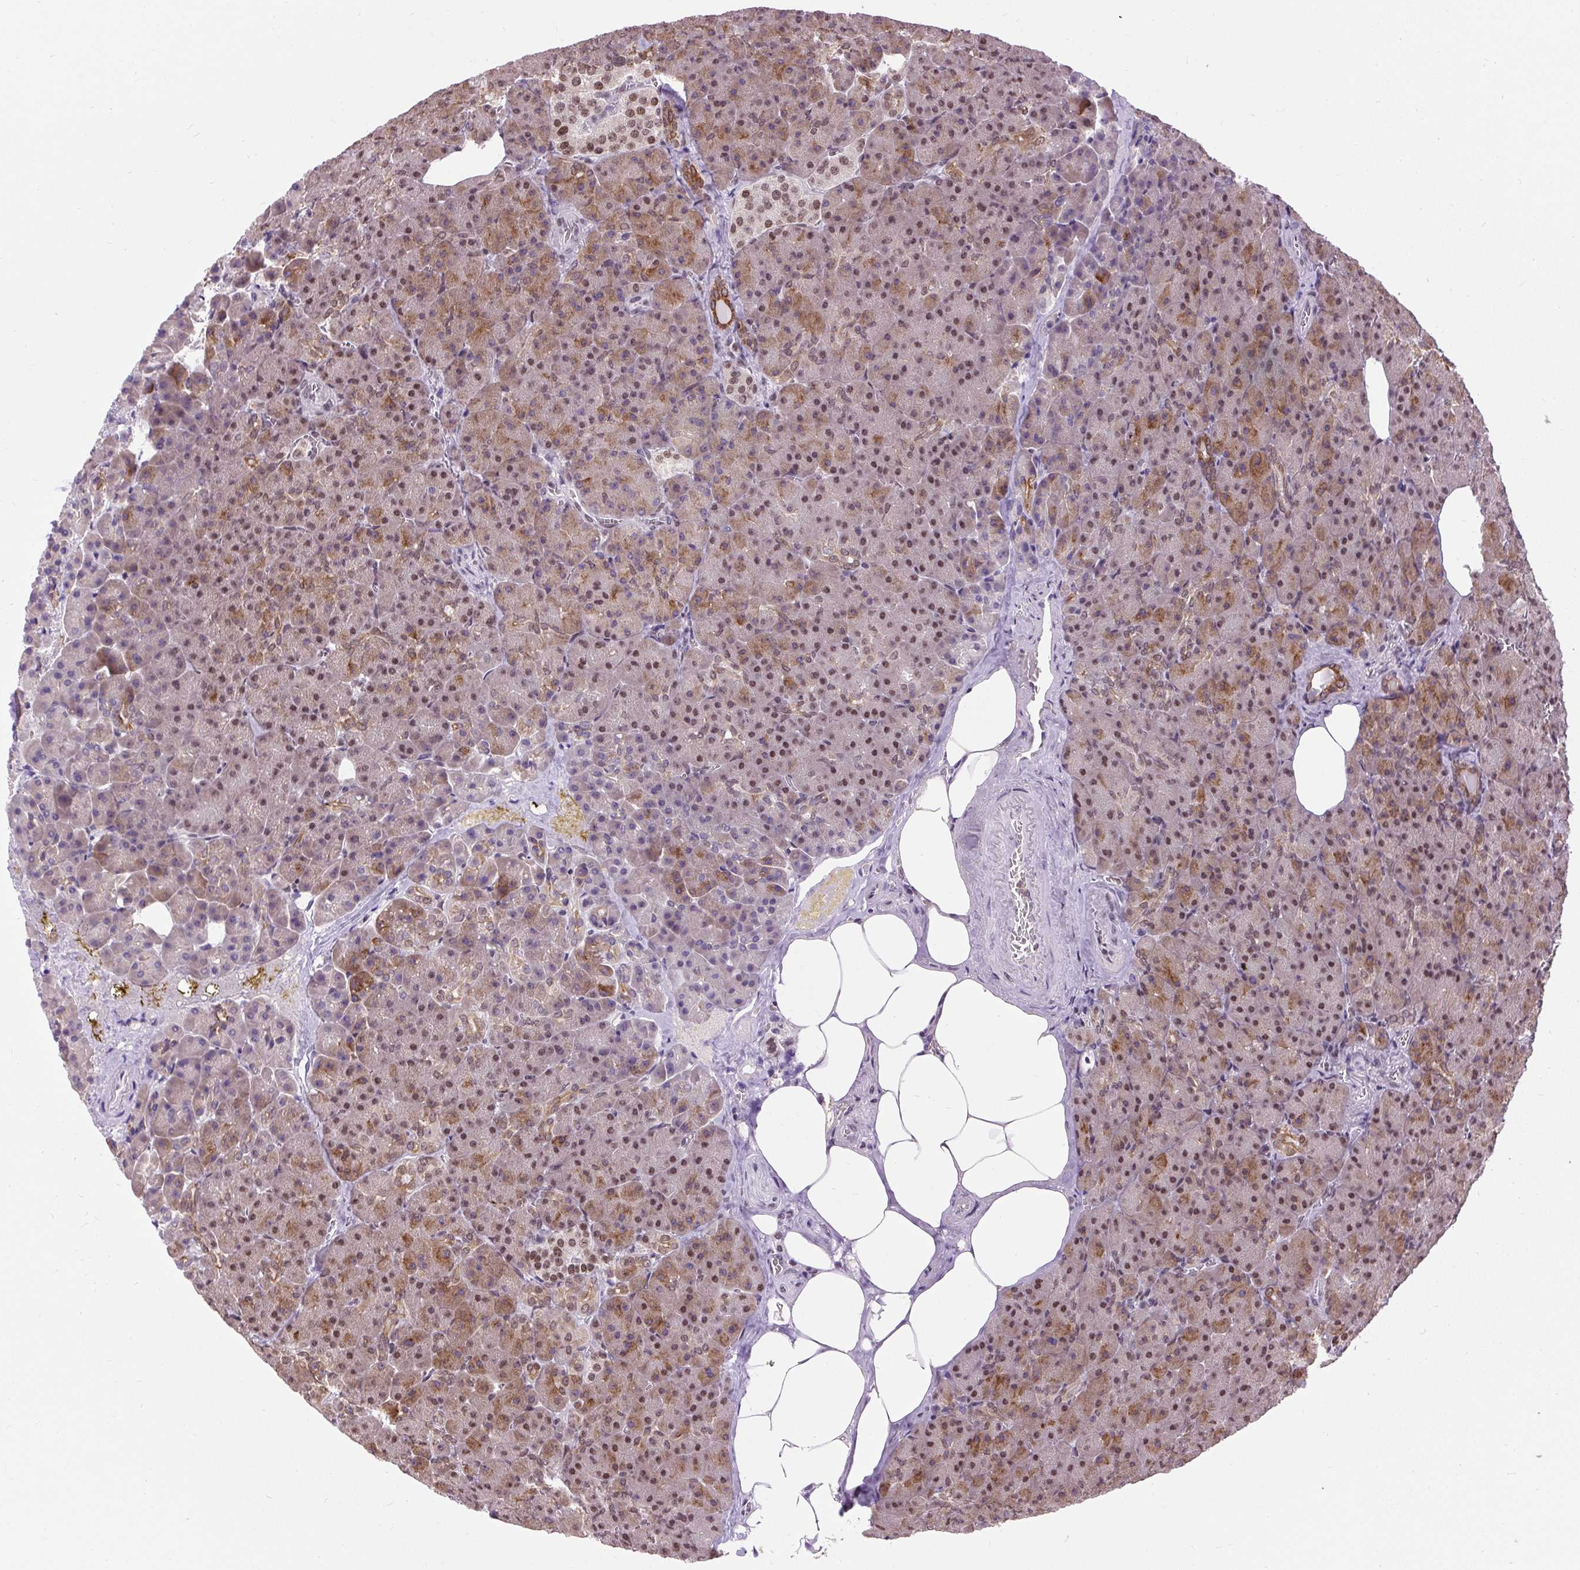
{"staining": {"intensity": "moderate", "quantity": "25%-75%", "location": "cytoplasmic/membranous,nuclear"}, "tissue": "pancreas", "cell_type": "Exocrine glandular cells", "image_type": "normal", "snomed": [{"axis": "morphology", "description": "Normal tissue, NOS"}, {"axis": "topography", "description": "Pancreas"}], "caption": "Exocrine glandular cells display medium levels of moderate cytoplasmic/membranous,nuclear expression in about 25%-75% of cells in benign human pancreas. (DAB IHC, brown staining for protein, blue staining for nuclei).", "gene": "ZNF672", "patient": {"sex": "female", "age": 74}}